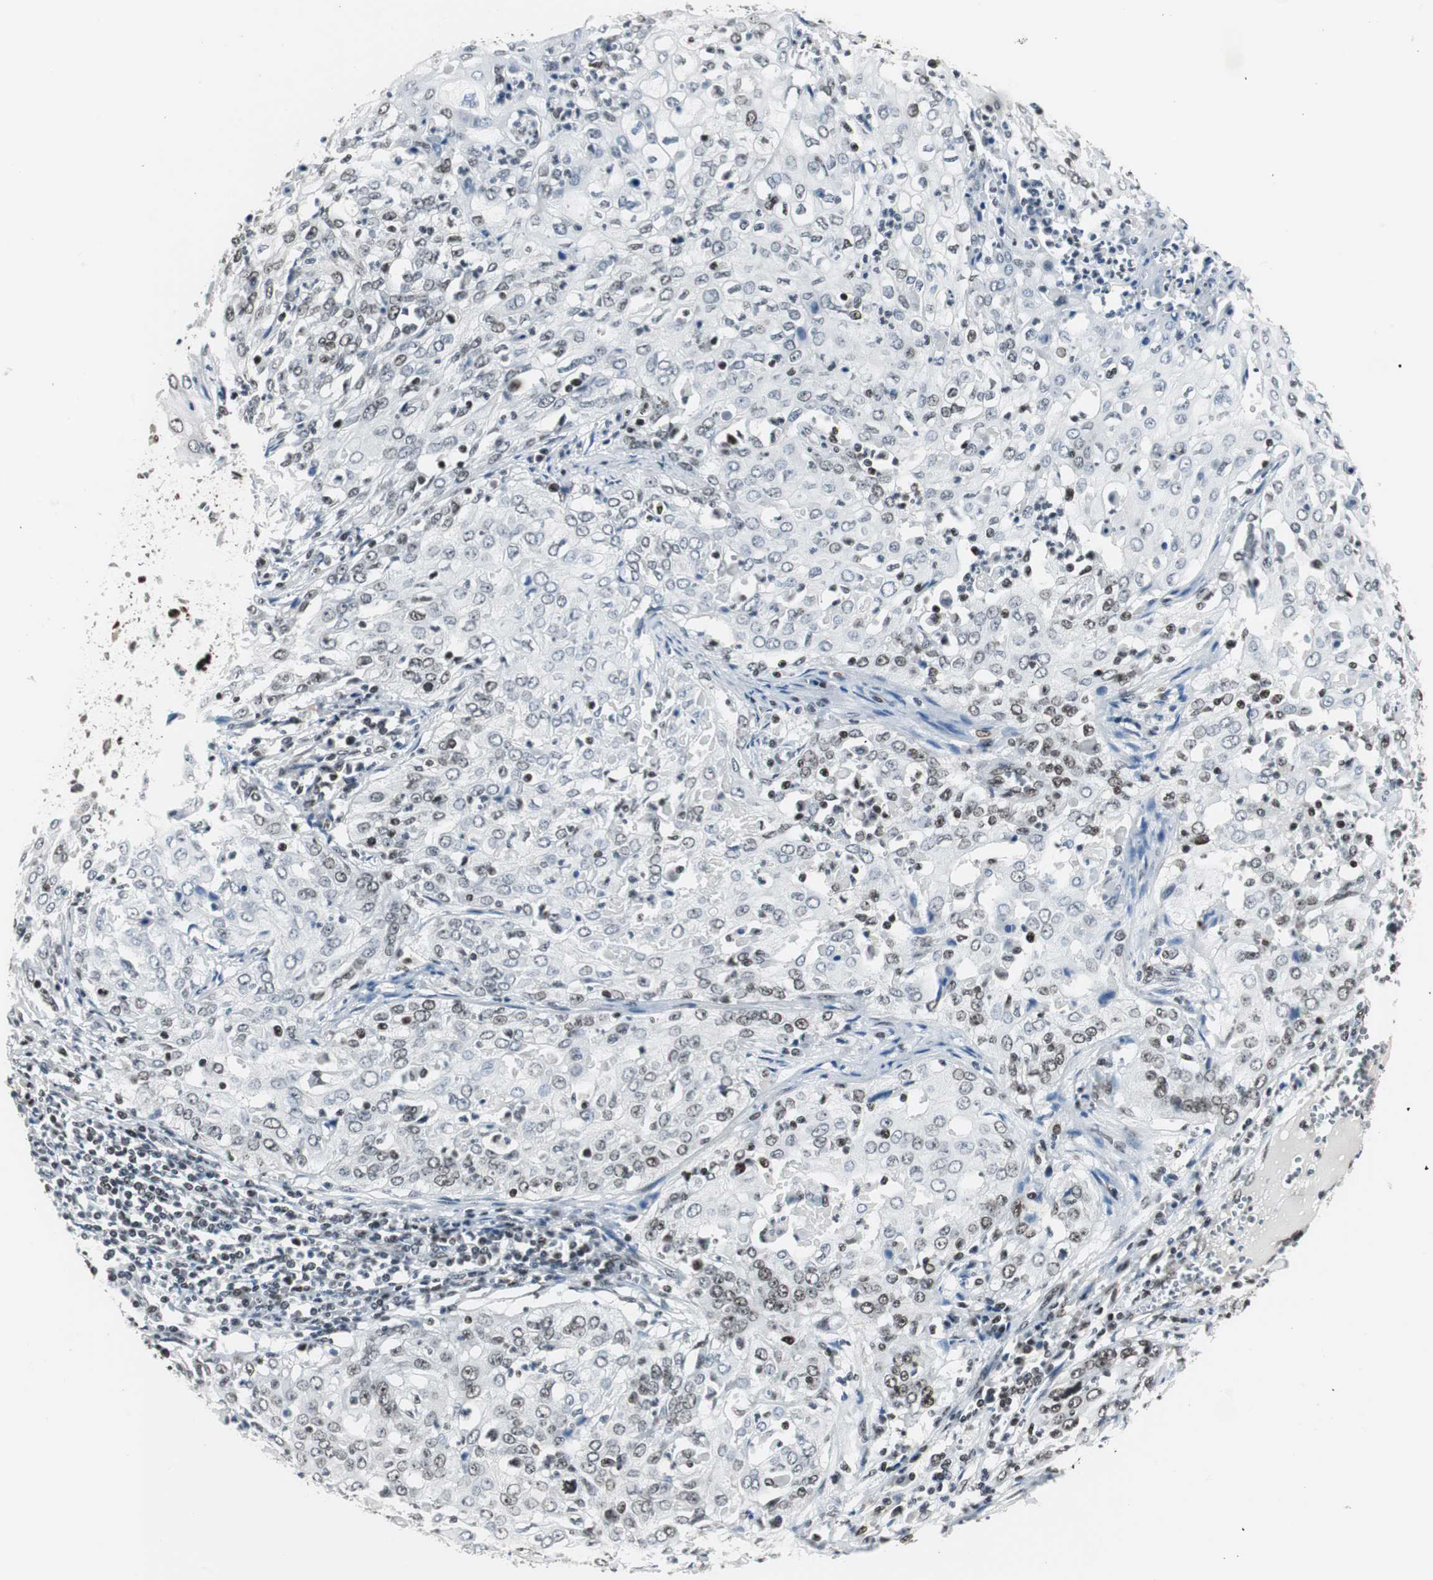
{"staining": {"intensity": "weak", "quantity": "25%-75%", "location": "nuclear"}, "tissue": "cervical cancer", "cell_type": "Tumor cells", "image_type": "cancer", "snomed": [{"axis": "morphology", "description": "Squamous cell carcinoma, NOS"}, {"axis": "topography", "description": "Cervix"}], "caption": "Human cervical cancer stained with a brown dye reveals weak nuclear positive positivity in approximately 25%-75% of tumor cells.", "gene": "XRCC1", "patient": {"sex": "female", "age": 39}}